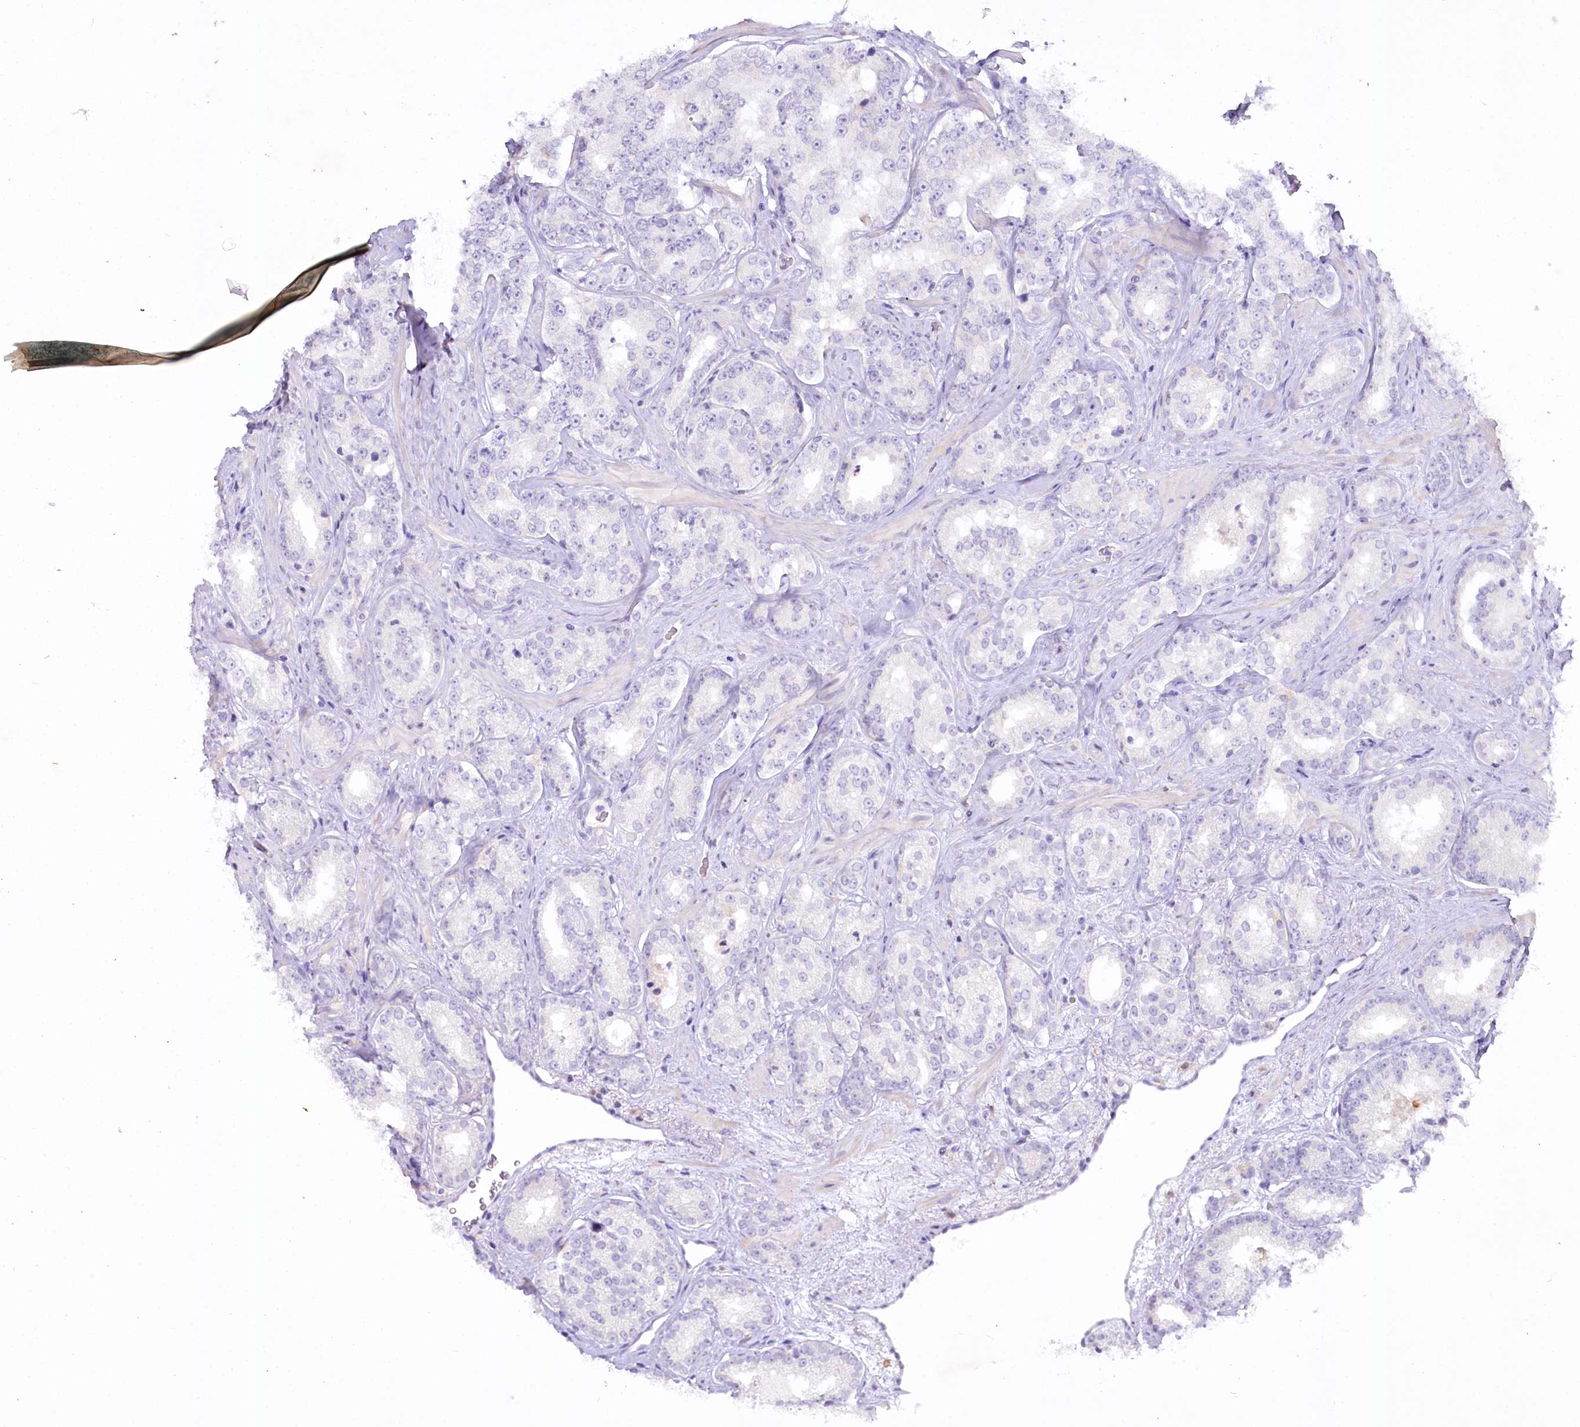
{"staining": {"intensity": "negative", "quantity": "none", "location": "none"}, "tissue": "prostate cancer", "cell_type": "Tumor cells", "image_type": "cancer", "snomed": [{"axis": "morphology", "description": "Normal tissue, NOS"}, {"axis": "morphology", "description": "Adenocarcinoma, High grade"}, {"axis": "topography", "description": "Prostate"}], "caption": "IHC micrograph of neoplastic tissue: human prostate cancer stained with DAB displays no significant protein staining in tumor cells.", "gene": "MYOZ1", "patient": {"sex": "male", "age": 83}}